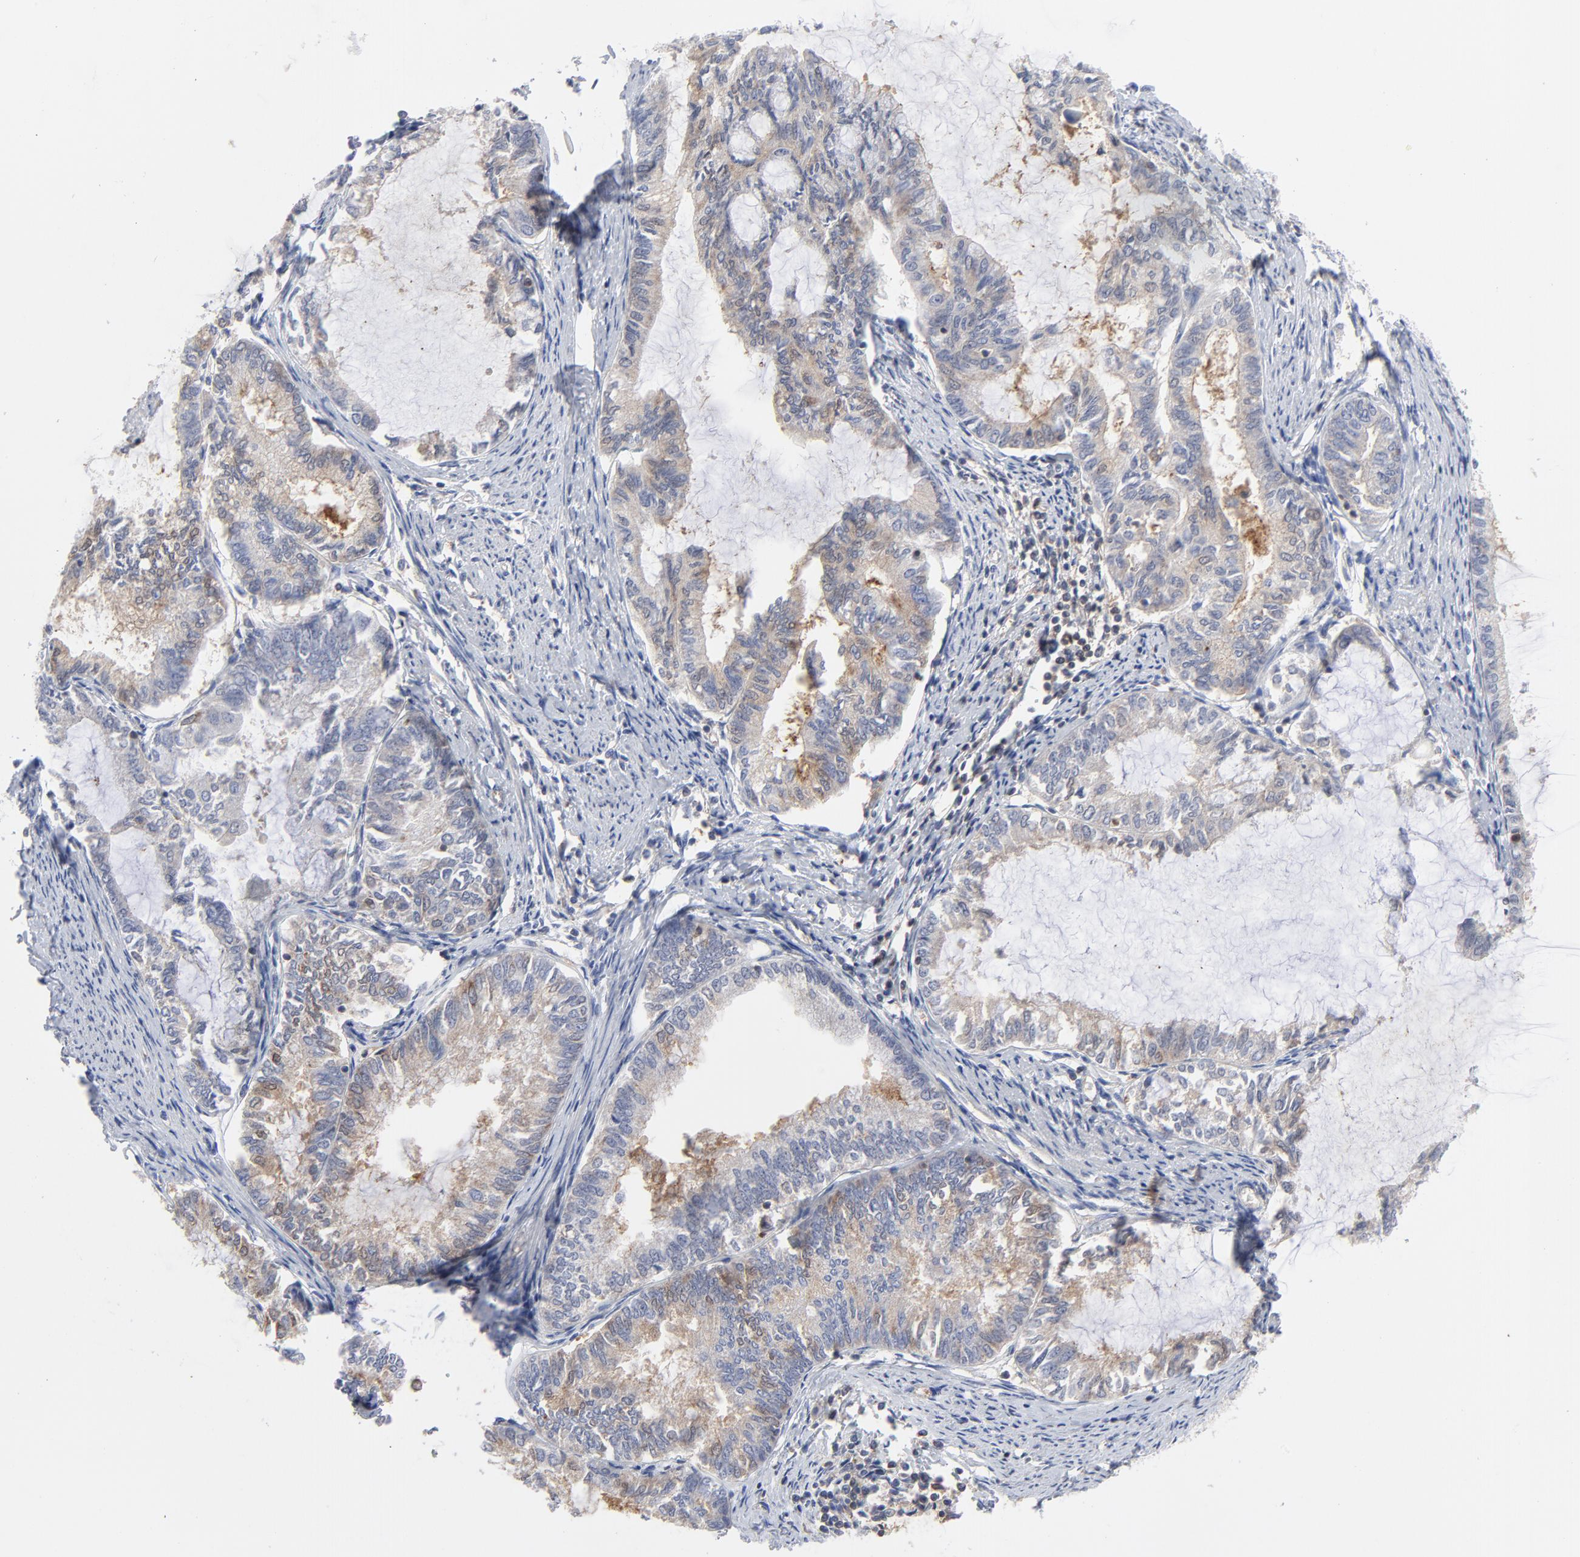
{"staining": {"intensity": "weak", "quantity": ">75%", "location": "cytoplasmic/membranous"}, "tissue": "endometrial cancer", "cell_type": "Tumor cells", "image_type": "cancer", "snomed": [{"axis": "morphology", "description": "Adenocarcinoma, NOS"}, {"axis": "topography", "description": "Endometrium"}], "caption": "Endometrial adenocarcinoma stained with immunohistochemistry shows weak cytoplasmic/membranous staining in about >75% of tumor cells.", "gene": "CAB39L", "patient": {"sex": "female", "age": 86}}